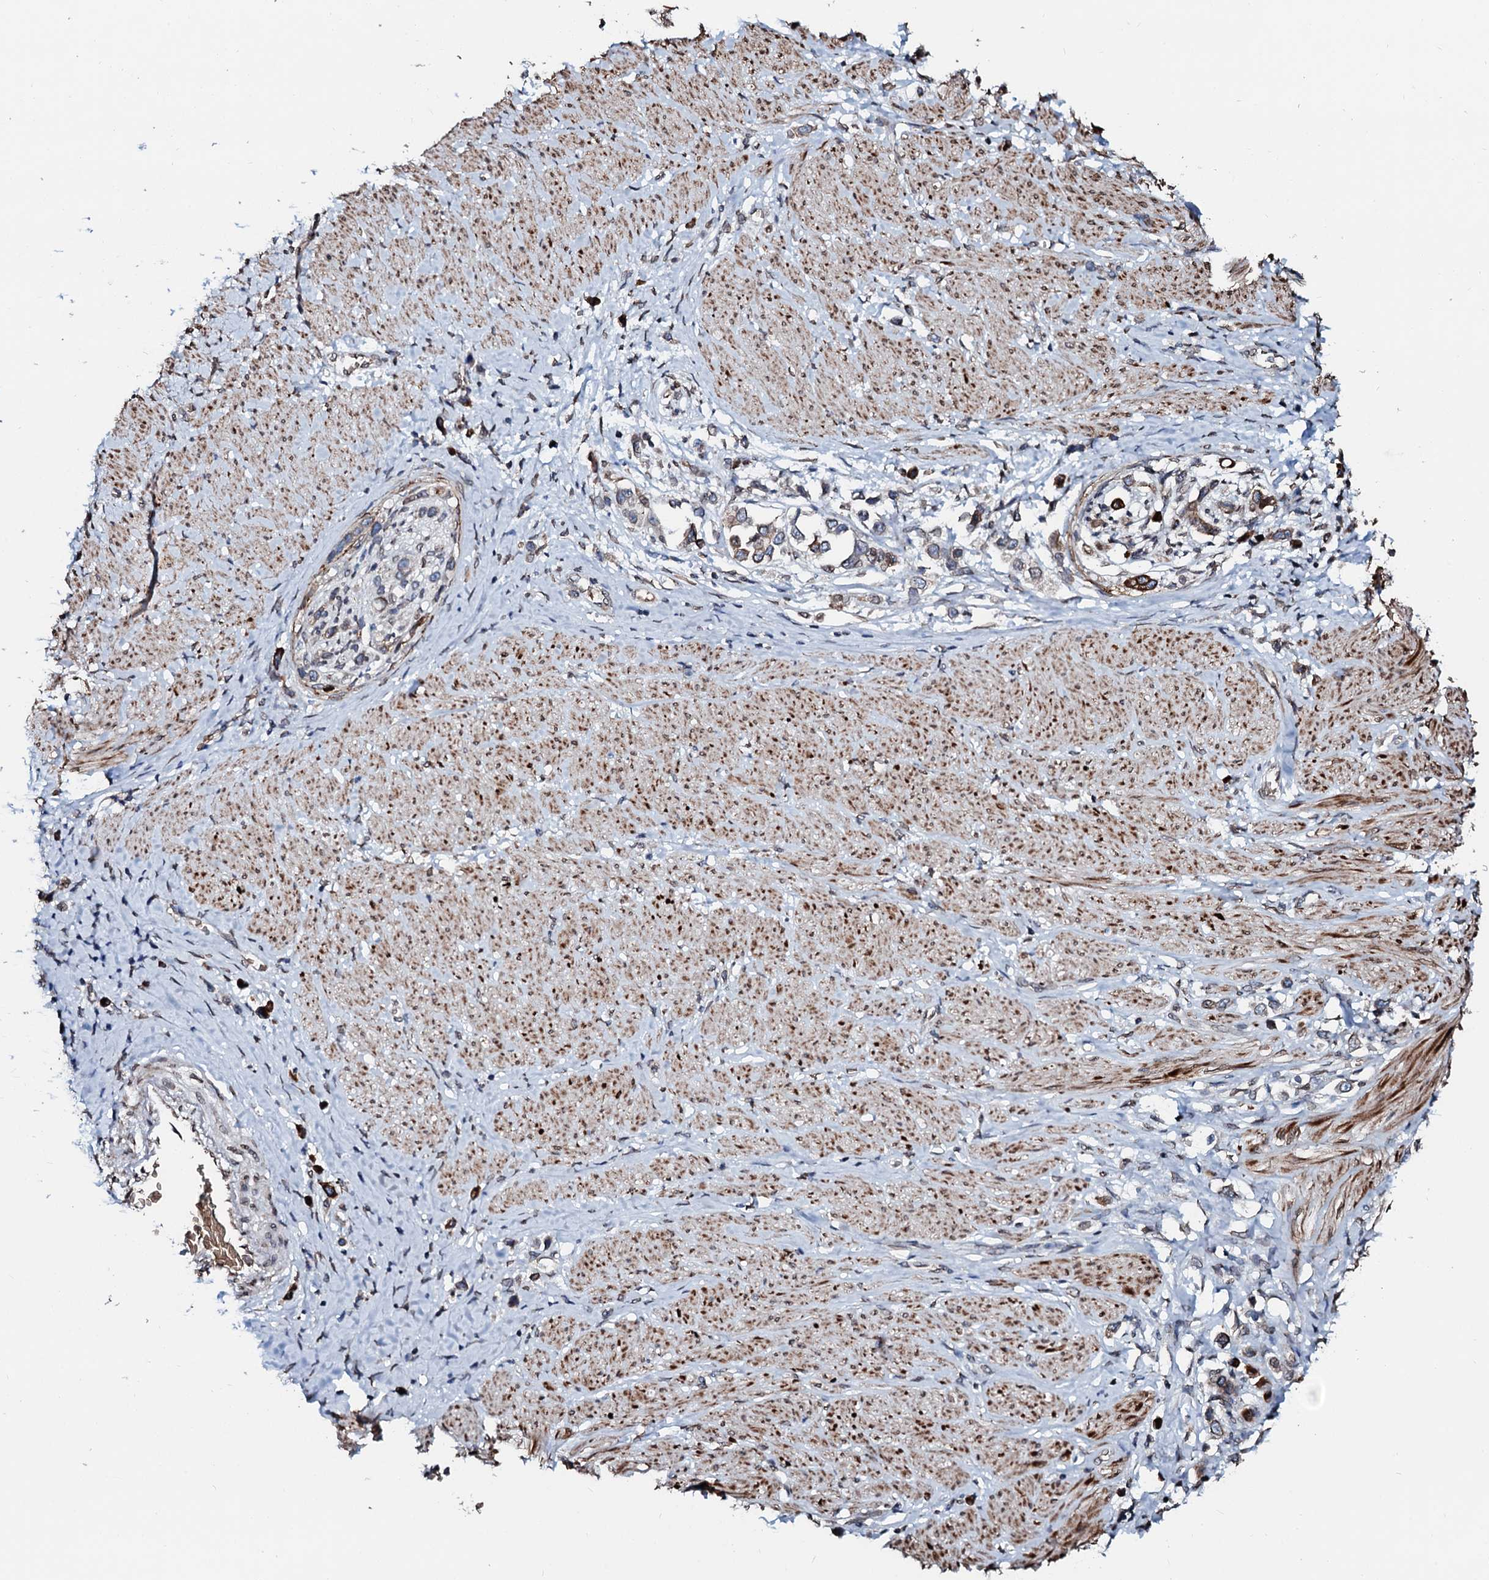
{"staining": {"intensity": "moderate", "quantity": "25%-75%", "location": "cytoplasmic/membranous"}, "tissue": "stomach cancer", "cell_type": "Tumor cells", "image_type": "cancer", "snomed": [{"axis": "morphology", "description": "Adenocarcinoma, NOS"}, {"axis": "topography", "description": "Stomach"}], "caption": "Protein staining of stomach cancer (adenocarcinoma) tissue demonstrates moderate cytoplasmic/membranous positivity in approximately 25%-75% of tumor cells.", "gene": "NRP2", "patient": {"sex": "female", "age": 65}}